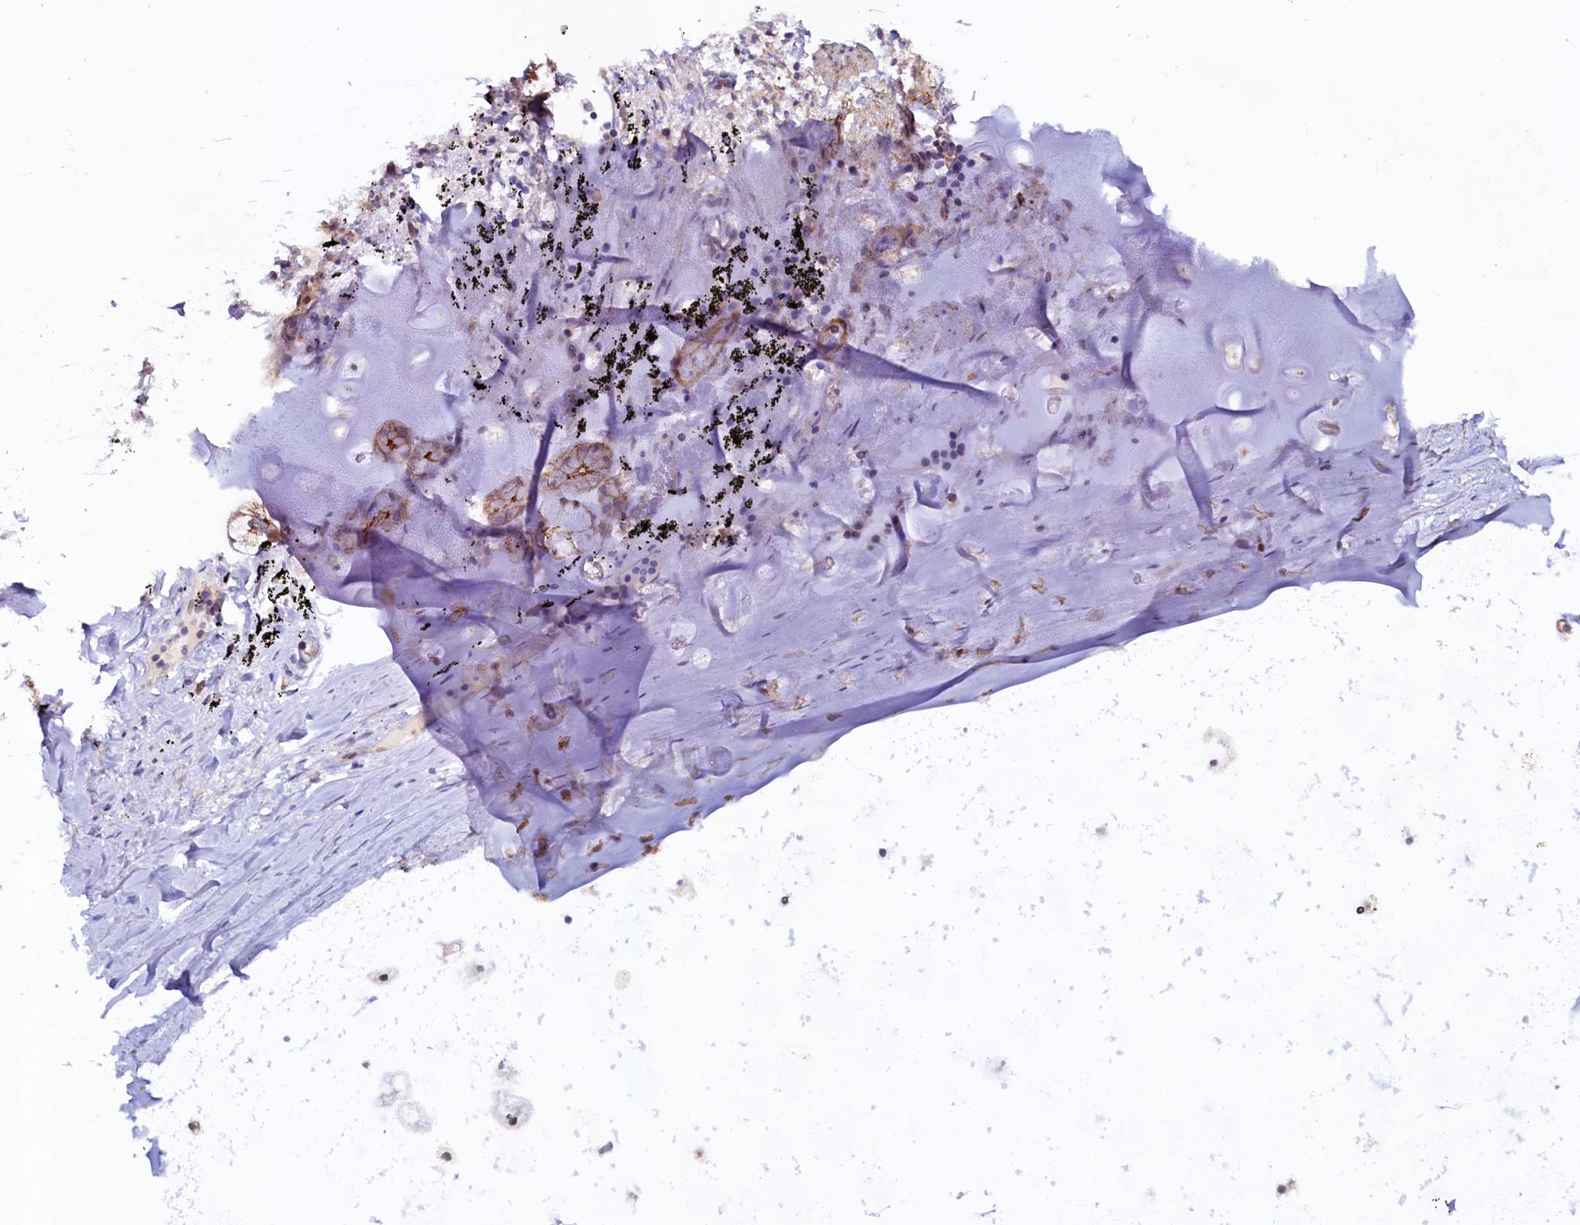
{"staining": {"intensity": "negative", "quantity": "none", "location": "none"}, "tissue": "adipose tissue", "cell_type": "Adipocytes", "image_type": "normal", "snomed": [{"axis": "morphology", "description": "Normal tissue, NOS"}, {"axis": "topography", "description": "Lymph node"}, {"axis": "topography", "description": "Bronchus"}], "caption": "Immunohistochemistry (IHC) histopathology image of benign adipose tissue stained for a protein (brown), which exhibits no staining in adipocytes.", "gene": "PACSIN3", "patient": {"sex": "male", "age": 63}}